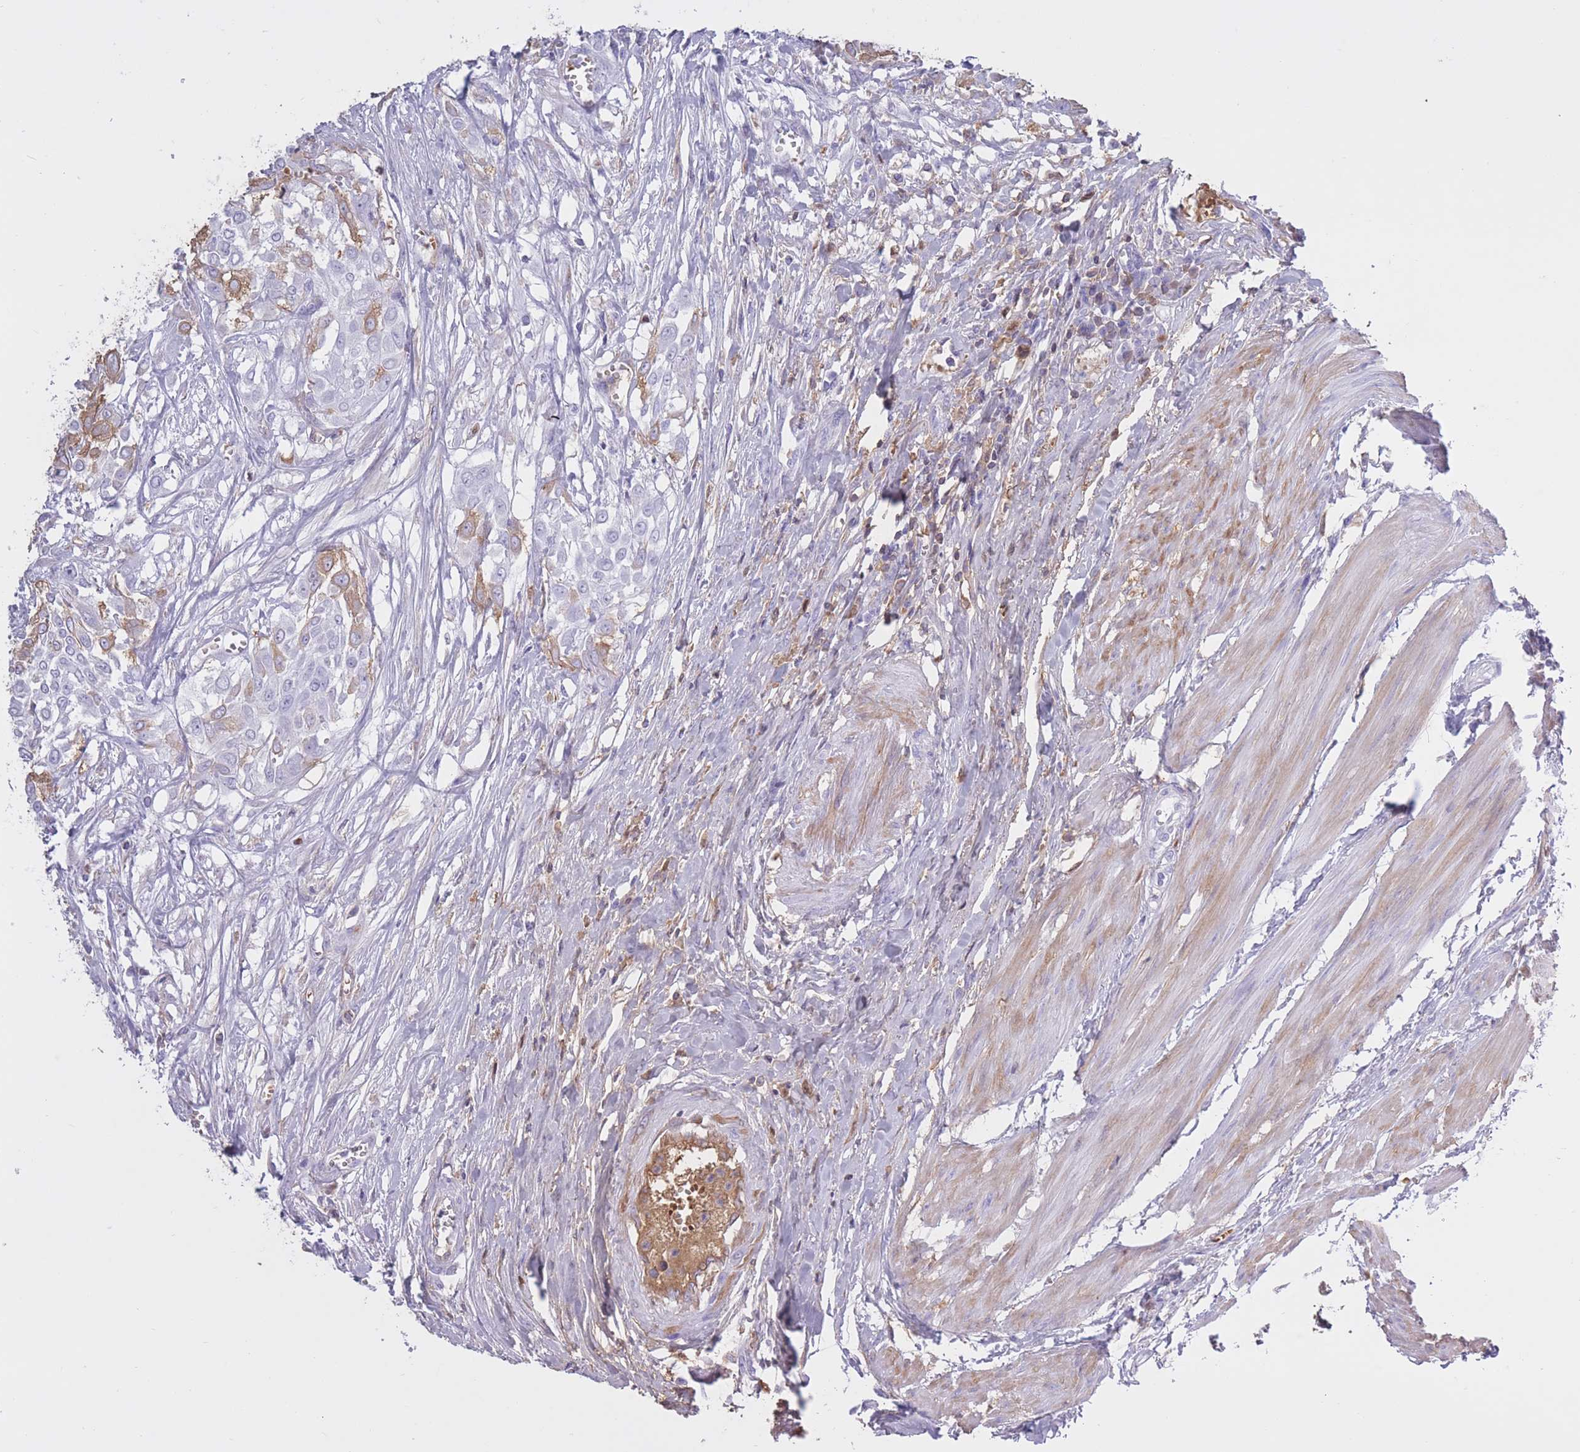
{"staining": {"intensity": "weak", "quantity": "<25%", "location": "cytoplasmic/membranous"}, "tissue": "urothelial cancer", "cell_type": "Tumor cells", "image_type": "cancer", "snomed": [{"axis": "morphology", "description": "Urothelial carcinoma, High grade"}, {"axis": "topography", "description": "Urinary bladder"}], "caption": "DAB immunohistochemical staining of urothelial cancer exhibits no significant positivity in tumor cells.", "gene": "AP3S2", "patient": {"sex": "male", "age": 57}}